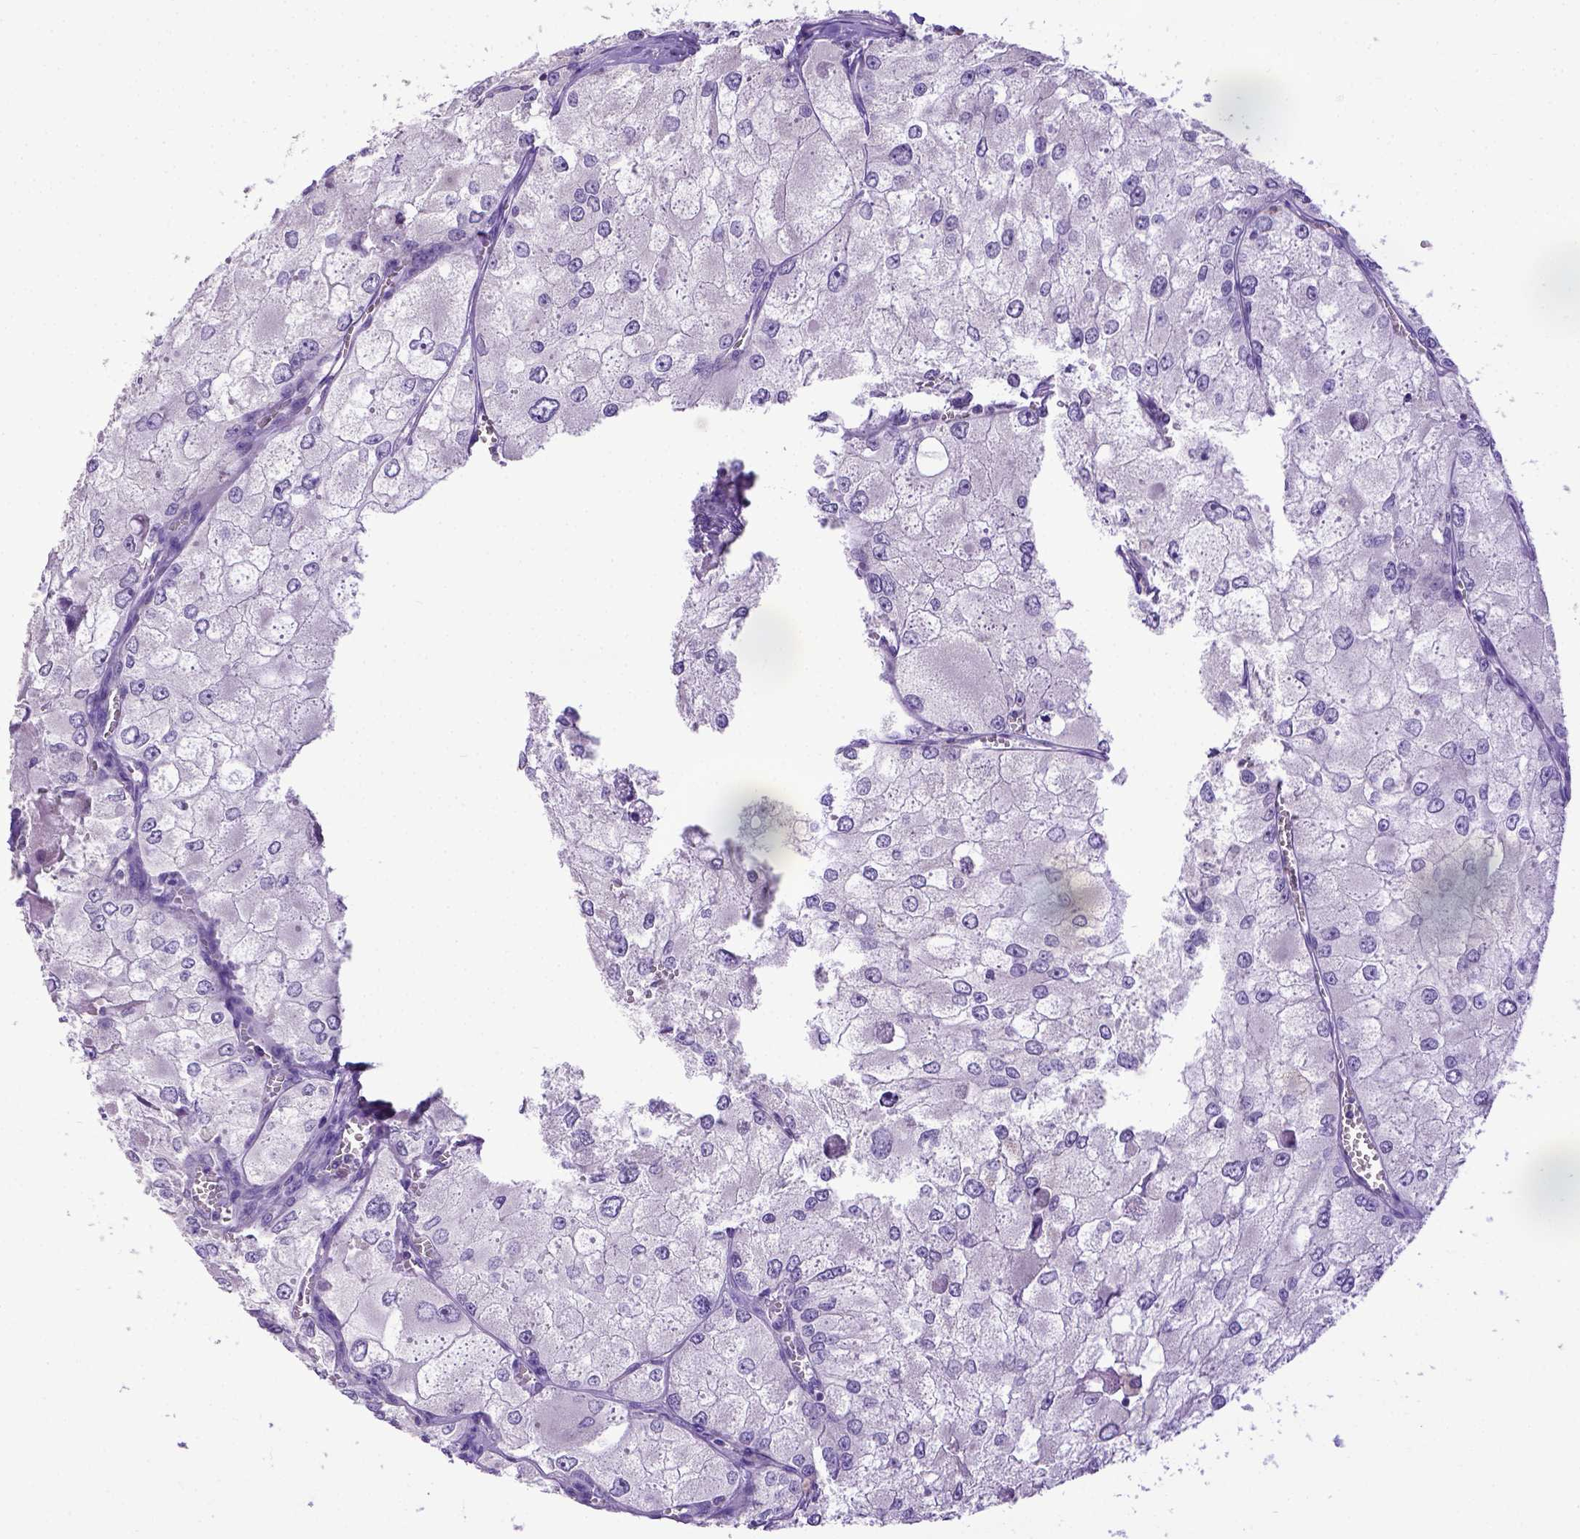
{"staining": {"intensity": "negative", "quantity": "none", "location": "none"}, "tissue": "renal cancer", "cell_type": "Tumor cells", "image_type": "cancer", "snomed": [{"axis": "morphology", "description": "Adenocarcinoma, NOS"}, {"axis": "topography", "description": "Kidney"}], "caption": "Immunohistochemical staining of human renal cancer displays no significant positivity in tumor cells.", "gene": "SPEF1", "patient": {"sex": "female", "age": 70}}